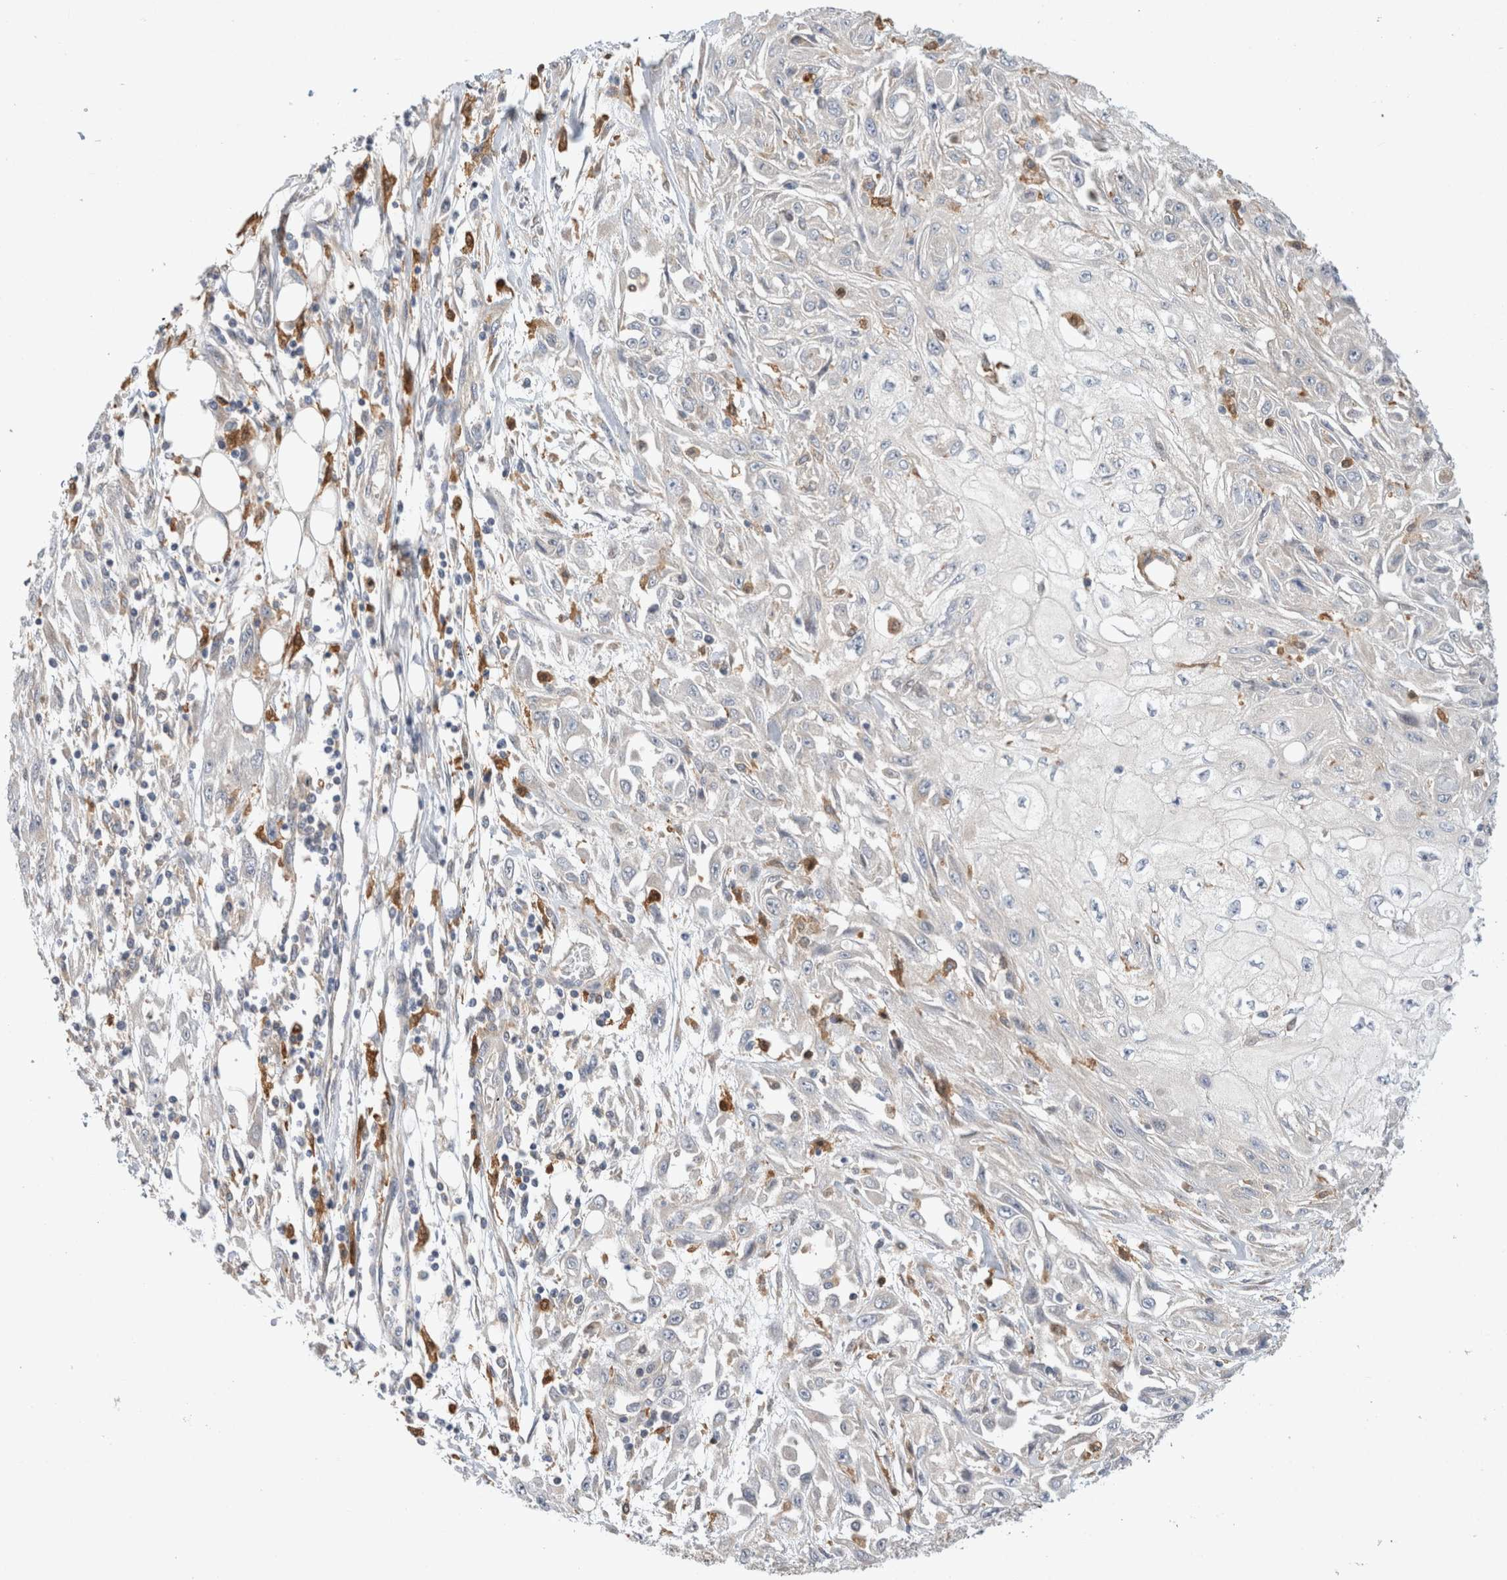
{"staining": {"intensity": "negative", "quantity": "none", "location": "none"}, "tissue": "skin cancer", "cell_type": "Tumor cells", "image_type": "cancer", "snomed": [{"axis": "morphology", "description": "Squamous cell carcinoma, NOS"}, {"axis": "morphology", "description": "Squamous cell carcinoma, metastatic, NOS"}, {"axis": "topography", "description": "Skin"}, {"axis": "topography", "description": "Lymph node"}], "caption": "Tumor cells show no significant protein expression in skin squamous cell carcinoma. (DAB immunohistochemistry, high magnification).", "gene": "CDCA7L", "patient": {"sex": "male", "age": 75}}